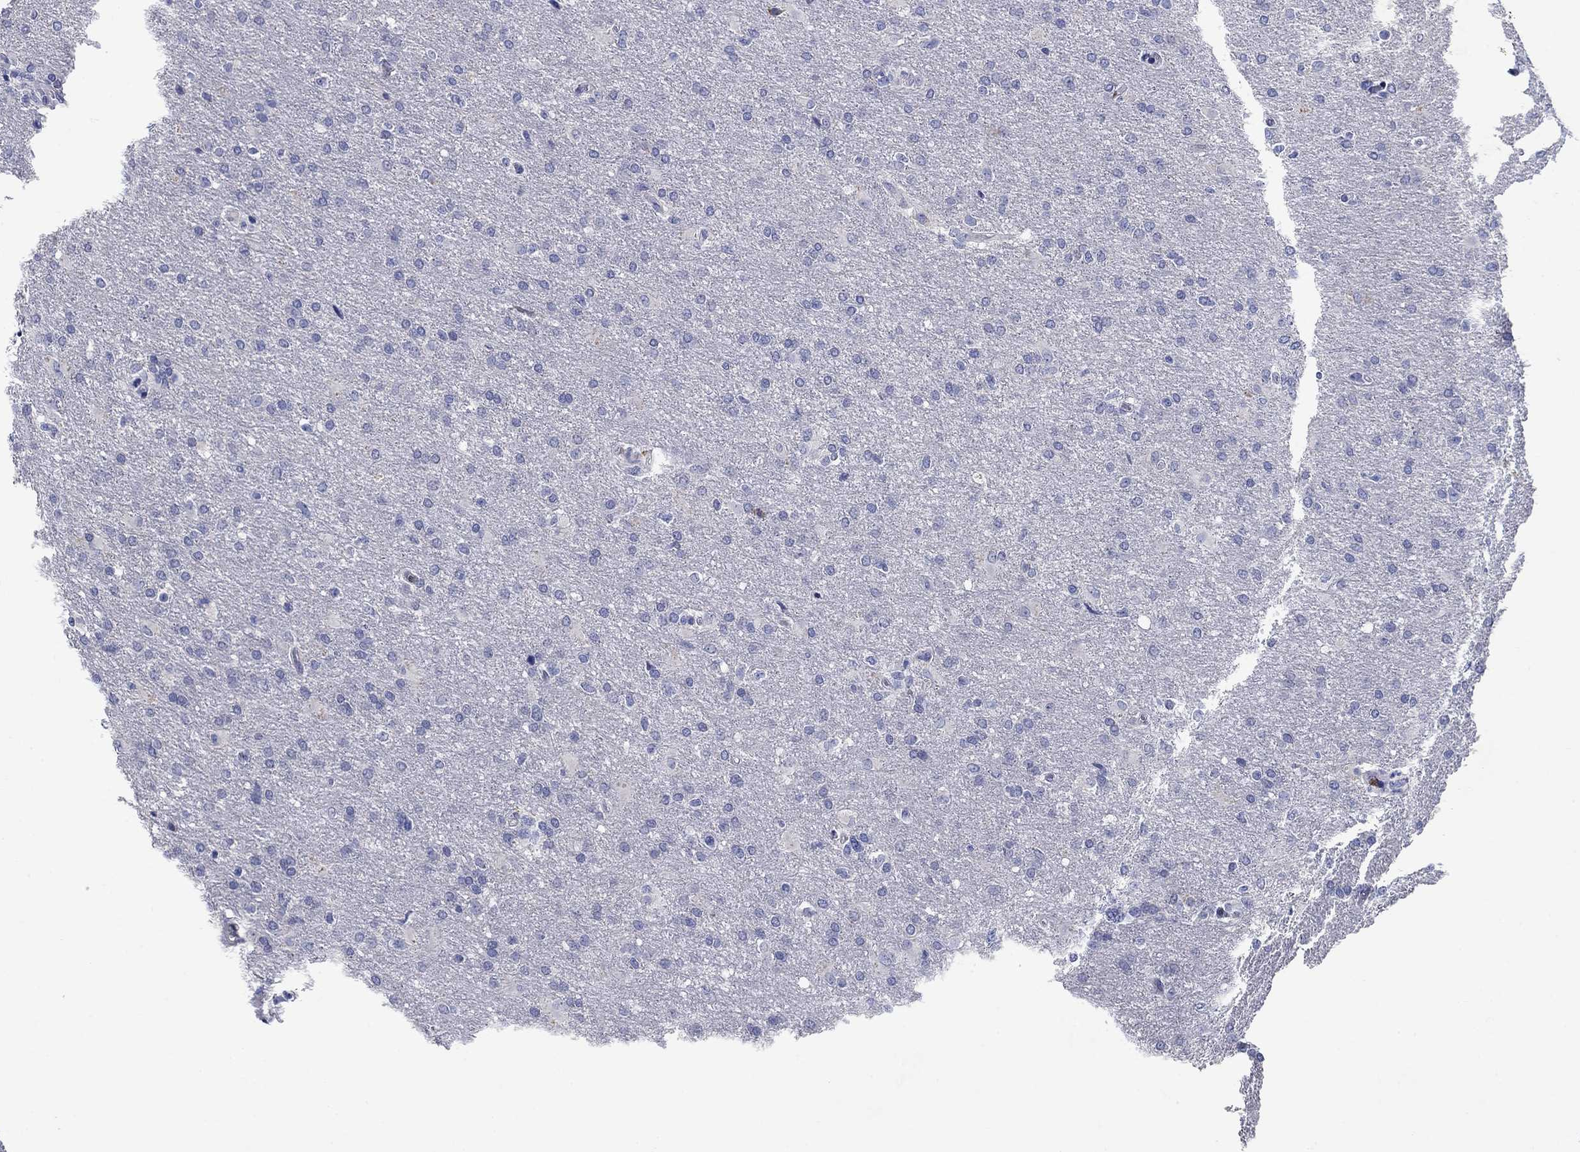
{"staining": {"intensity": "negative", "quantity": "none", "location": "none"}, "tissue": "glioma", "cell_type": "Tumor cells", "image_type": "cancer", "snomed": [{"axis": "morphology", "description": "Glioma, malignant, High grade"}, {"axis": "topography", "description": "Brain"}], "caption": "DAB (3,3'-diaminobenzidine) immunohistochemical staining of malignant glioma (high-grade) displays no significant positivity in tumor cells.", "gene": "SULT2B1", "patient": {"sex": "male", "age": 68}}